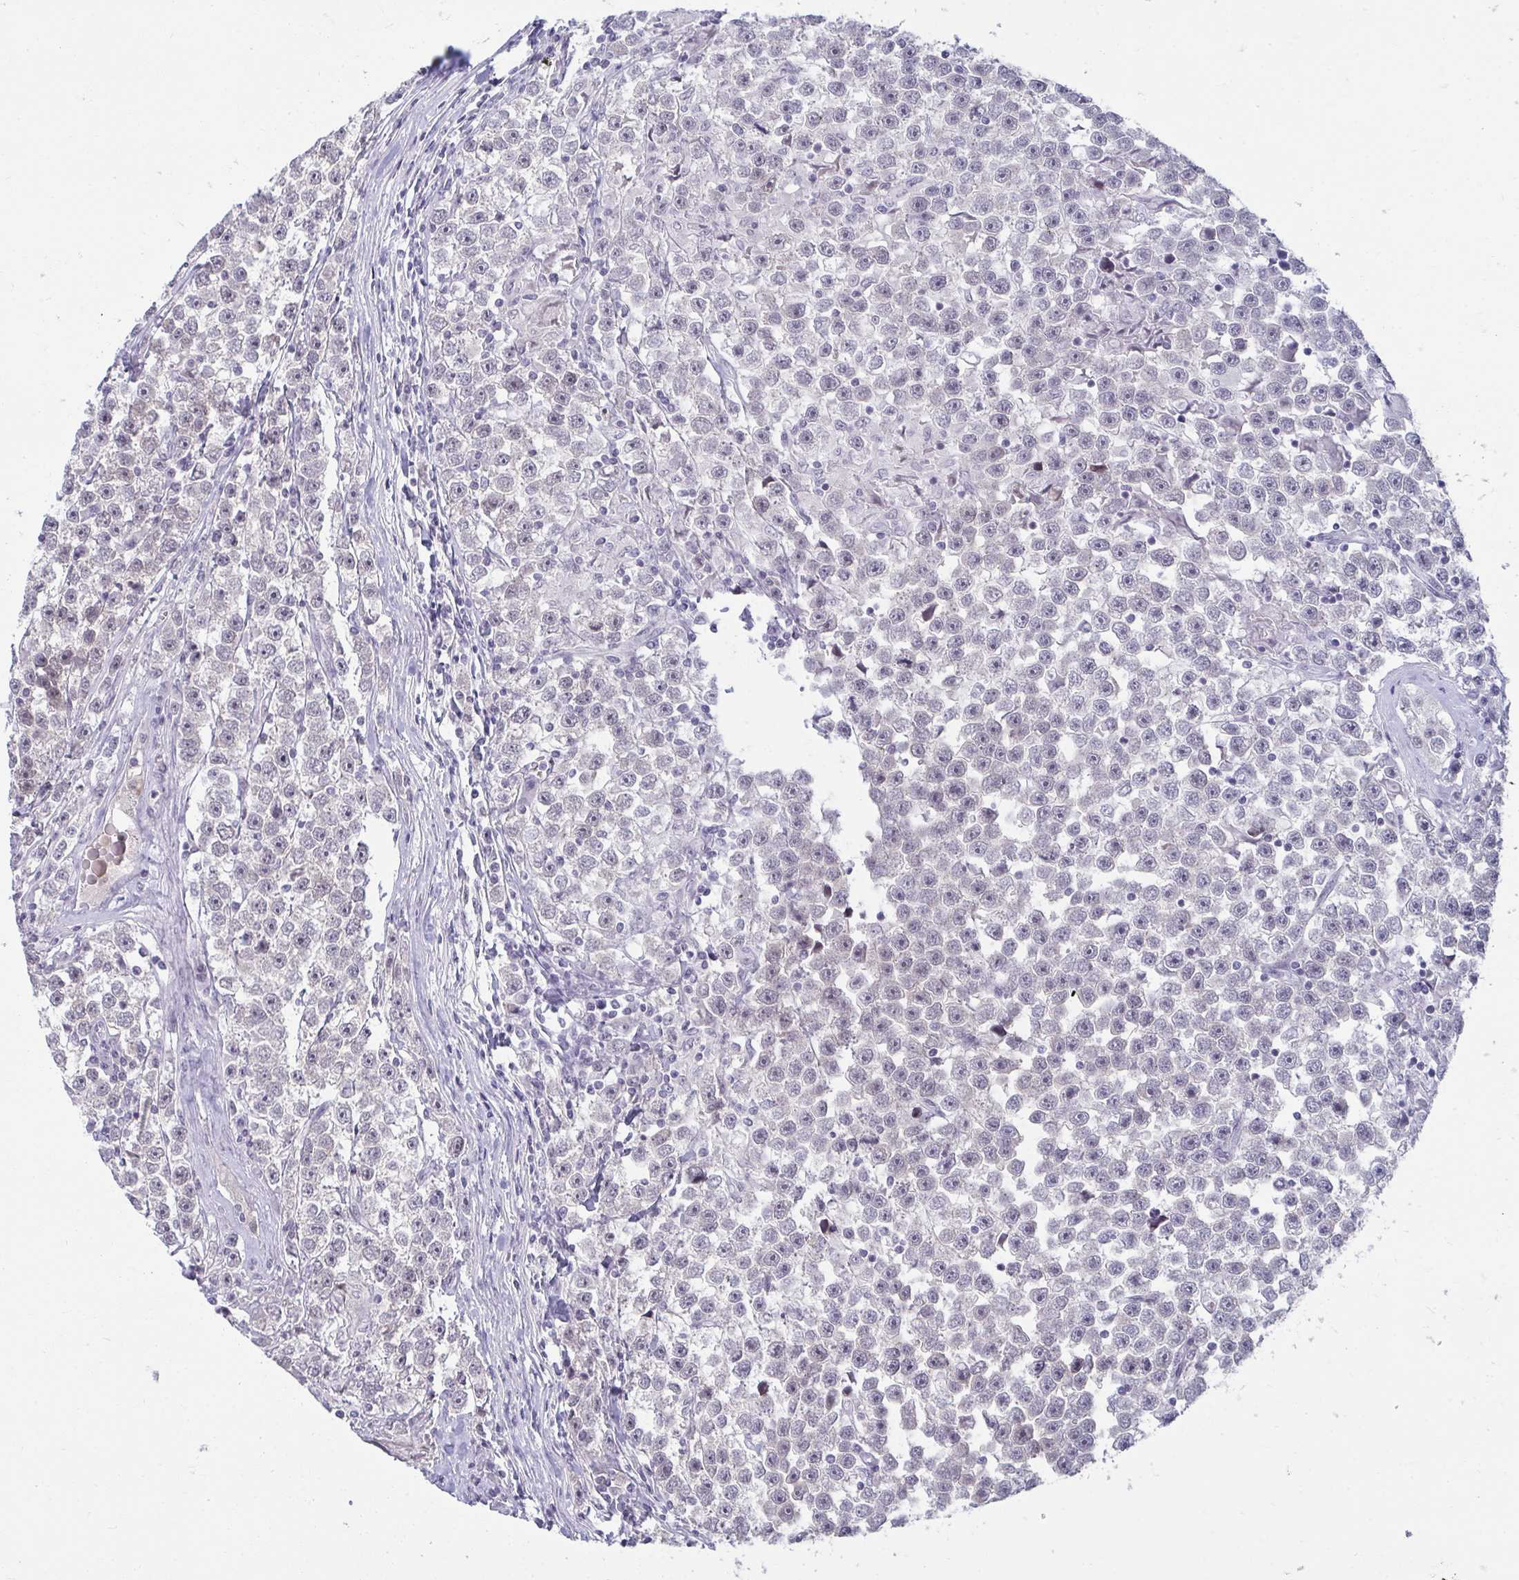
{"staining": {"intensity": "negative", "quantity": "none", "location": "none"}, "tissue": "testis cancer", "cell_type": "Tumor cells", "image_type": "cancer", "snomed": [{"axis": "morphology", "description": "Seminoma, NOS"}, {"axis": "topography", "description": "Testis"}], "caption": "This photomicrograph is of testis seminoma stained with immunohistochemistry to label a protein in brown with the nuclei are counter-stained blue. There is no positivity in tumor cells.", "gene": "RNASEH1", "patient": {"sex": "male", "age": 31}}